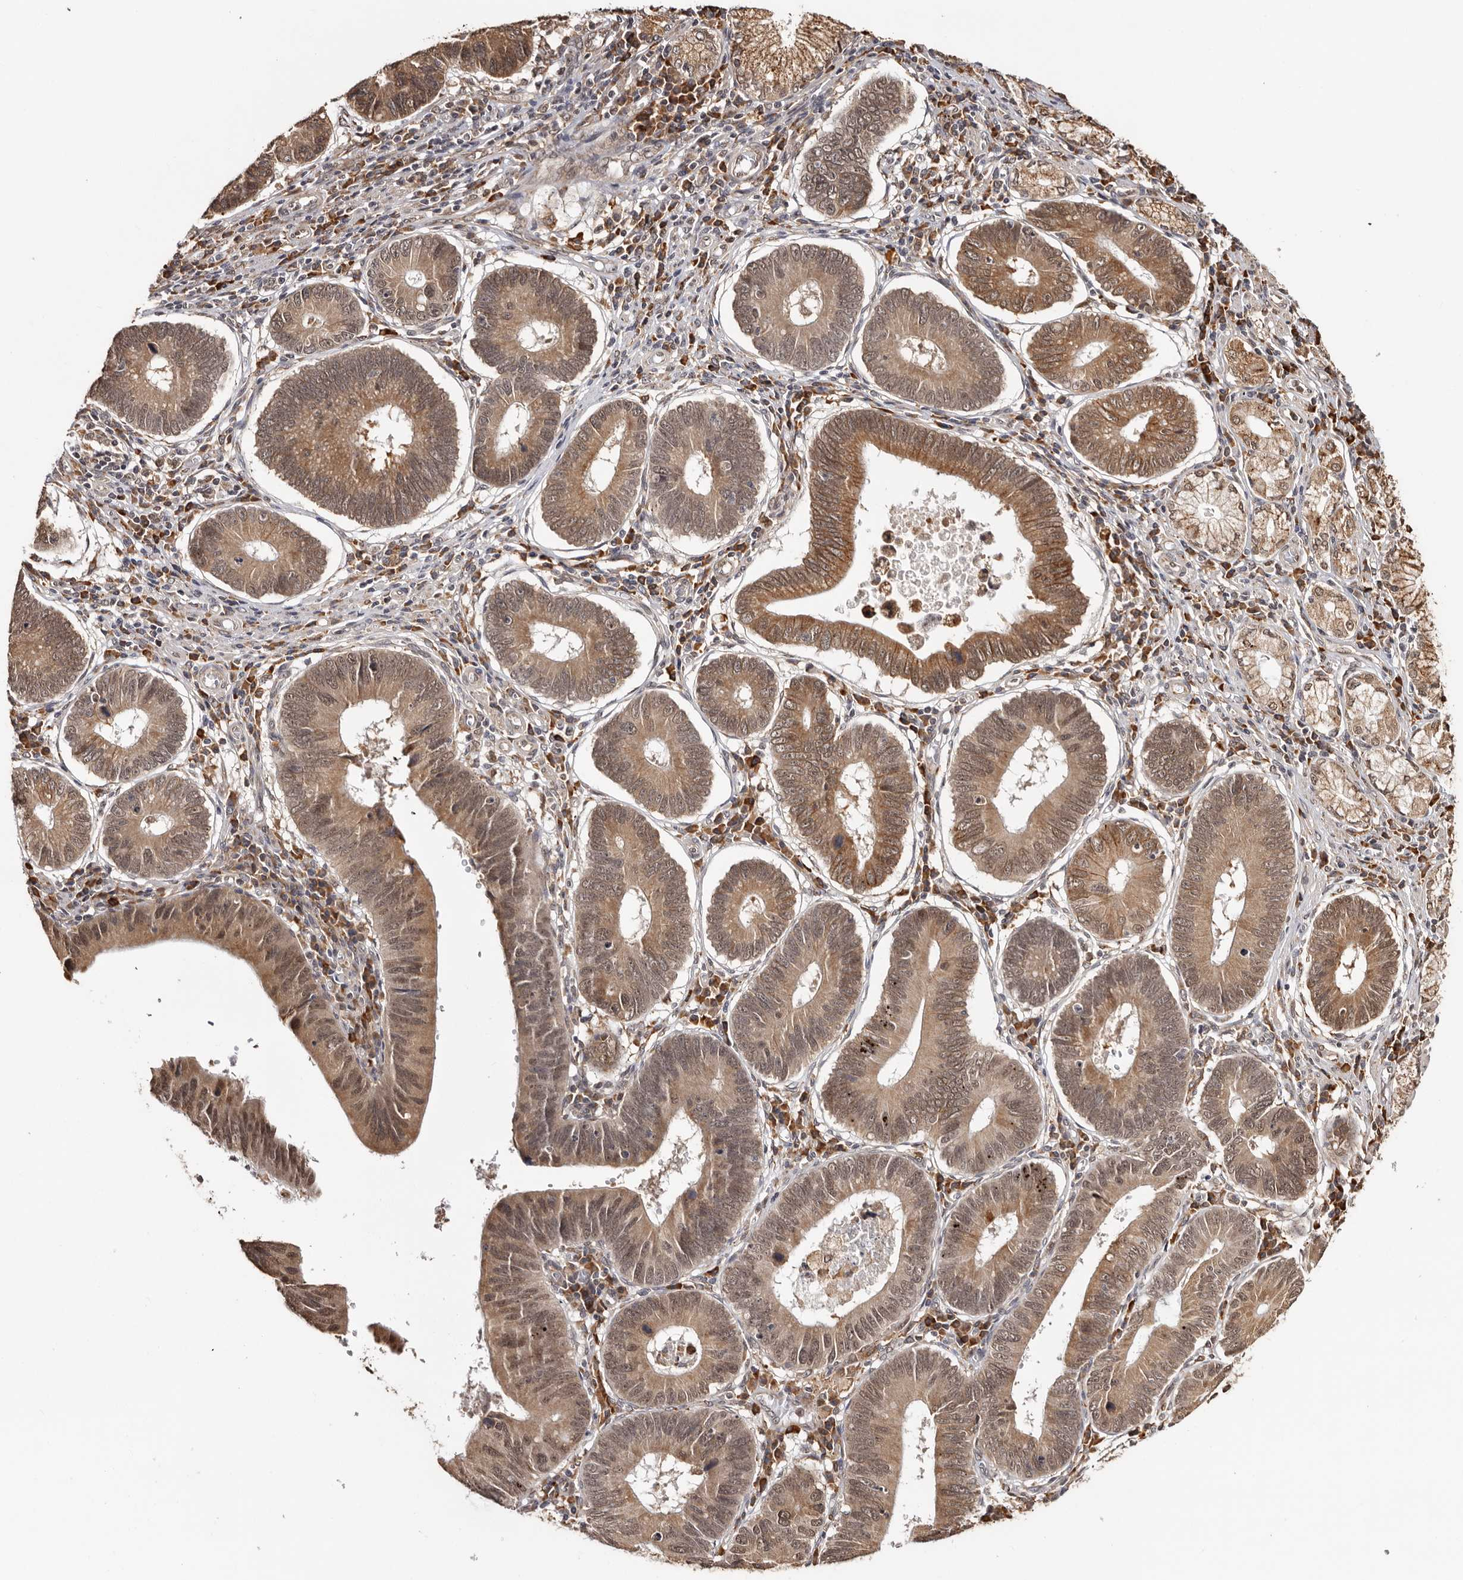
{"staining": {"intensity": "moderate", "quantity": ">75%", "location": "cytoplasmic/membranous"}, "tissue": "stomach cancer", "cell_type": "Tumor cells", "image_type": "cancer", "snomed": [{"axis": "morphology", "description": "Adenocarcinoma, NOS"}, {"axis": "topography", "description": "Stomach"}], "caption": "A photomicrograph of adenocarcinoma (stomach) stained for a protein reveals moderate cytoplasmic/membranous brown staining in tumor cells.", "gene": "ZNF83", "patient": {"sex": "male", "age": 59}}